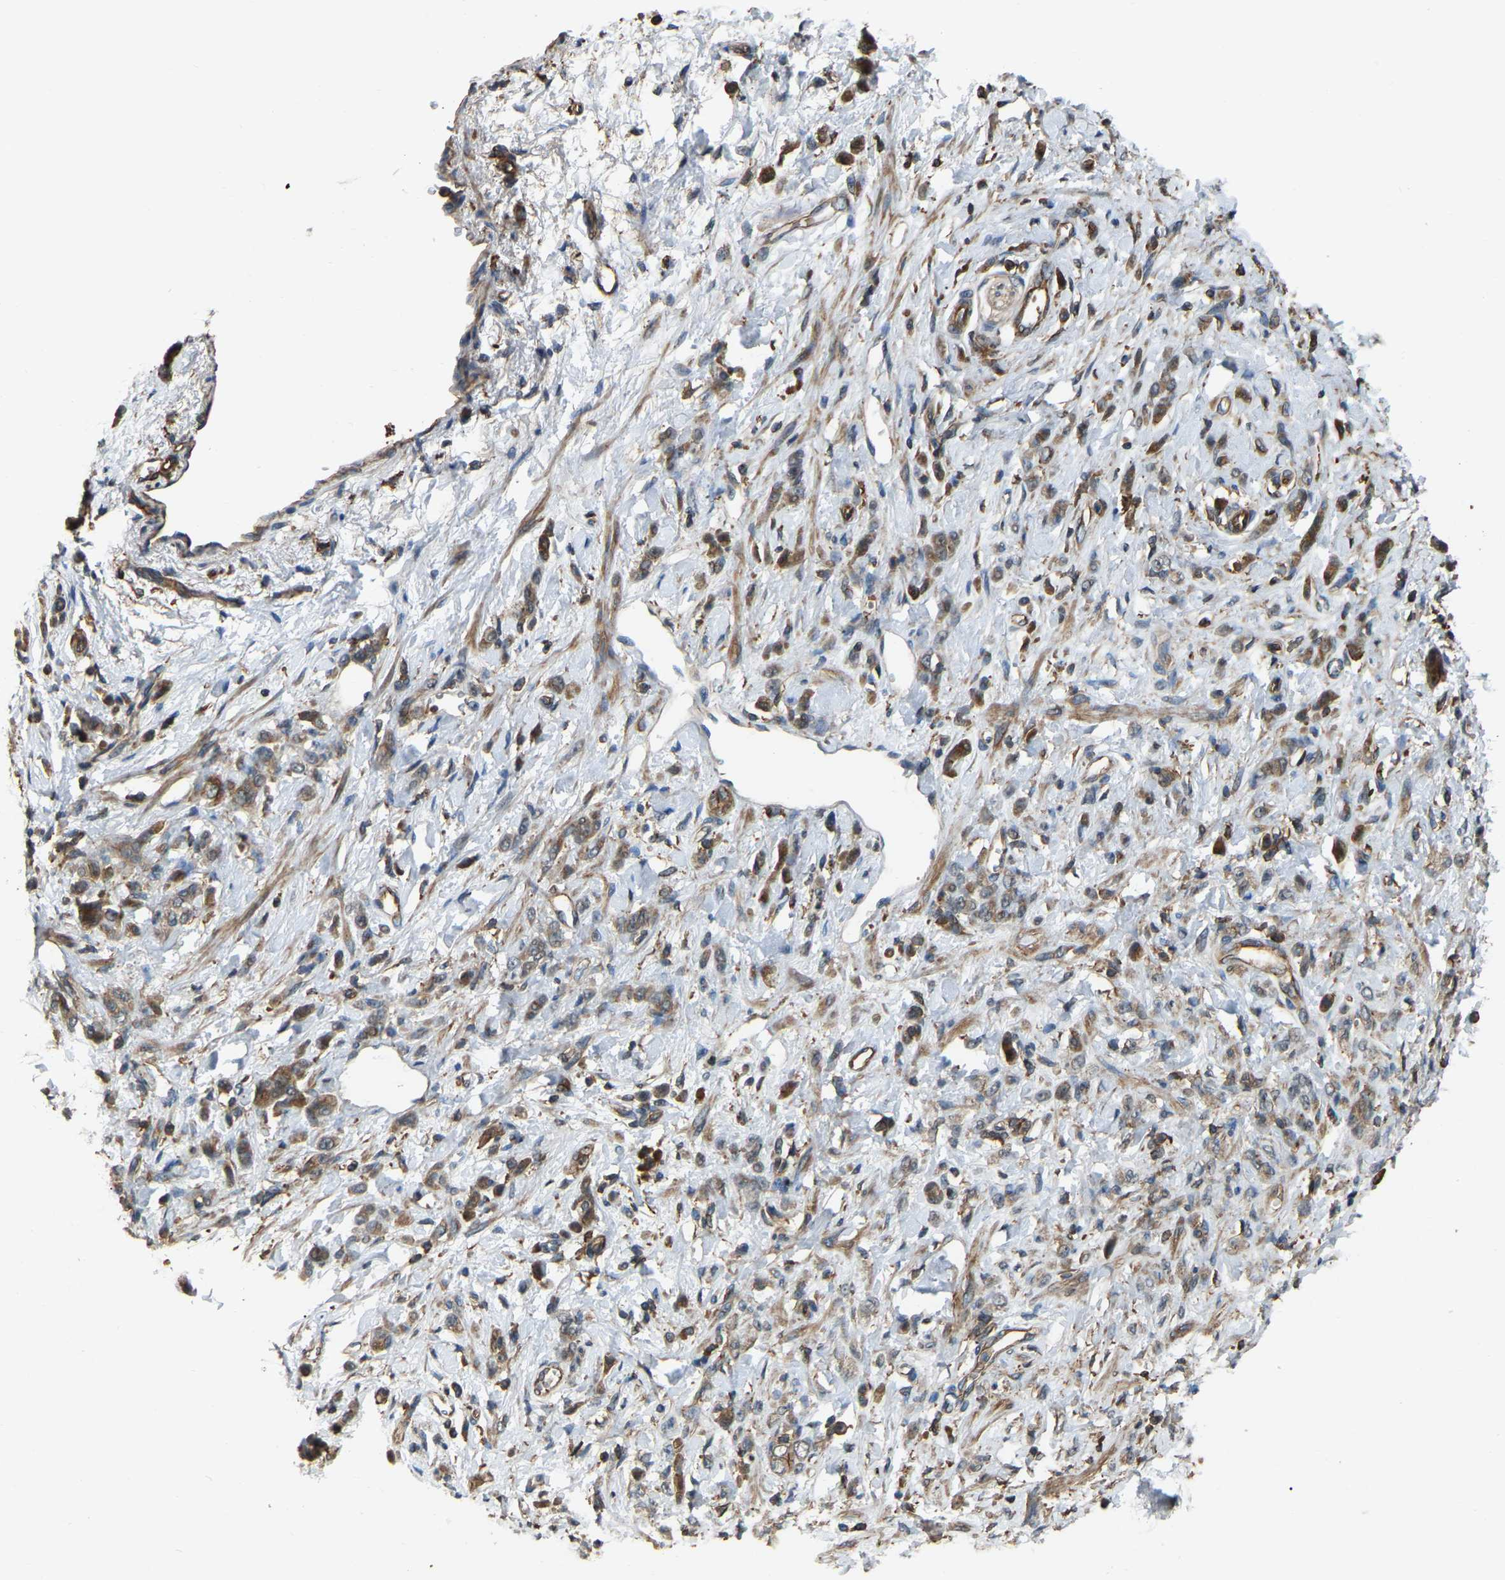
{"staining": {"intensity": "moderate", "quantity": ">75%", "location": "cytoplasmic/membranous"}, "tissue": "stomach cancer", "cell_type": "Tumor cells", "image_type": "cancer", "snomed": [{"axis": "morphology", "description": "Normal tissue, NOS"}, {"axis": "morphology", "description": "Adenocarcinoma, NOS"}, {"axis": "topography", "description": "Stomach"}], "caption": "Human adenocarcinoma (stomach) stained with a brown dye exhibits moderate cytoplasmic/membranous positive expression in about >75% of tumor cells.", "gene": "SAMD9L", "patient": {"sex": "male", "age": 82}}